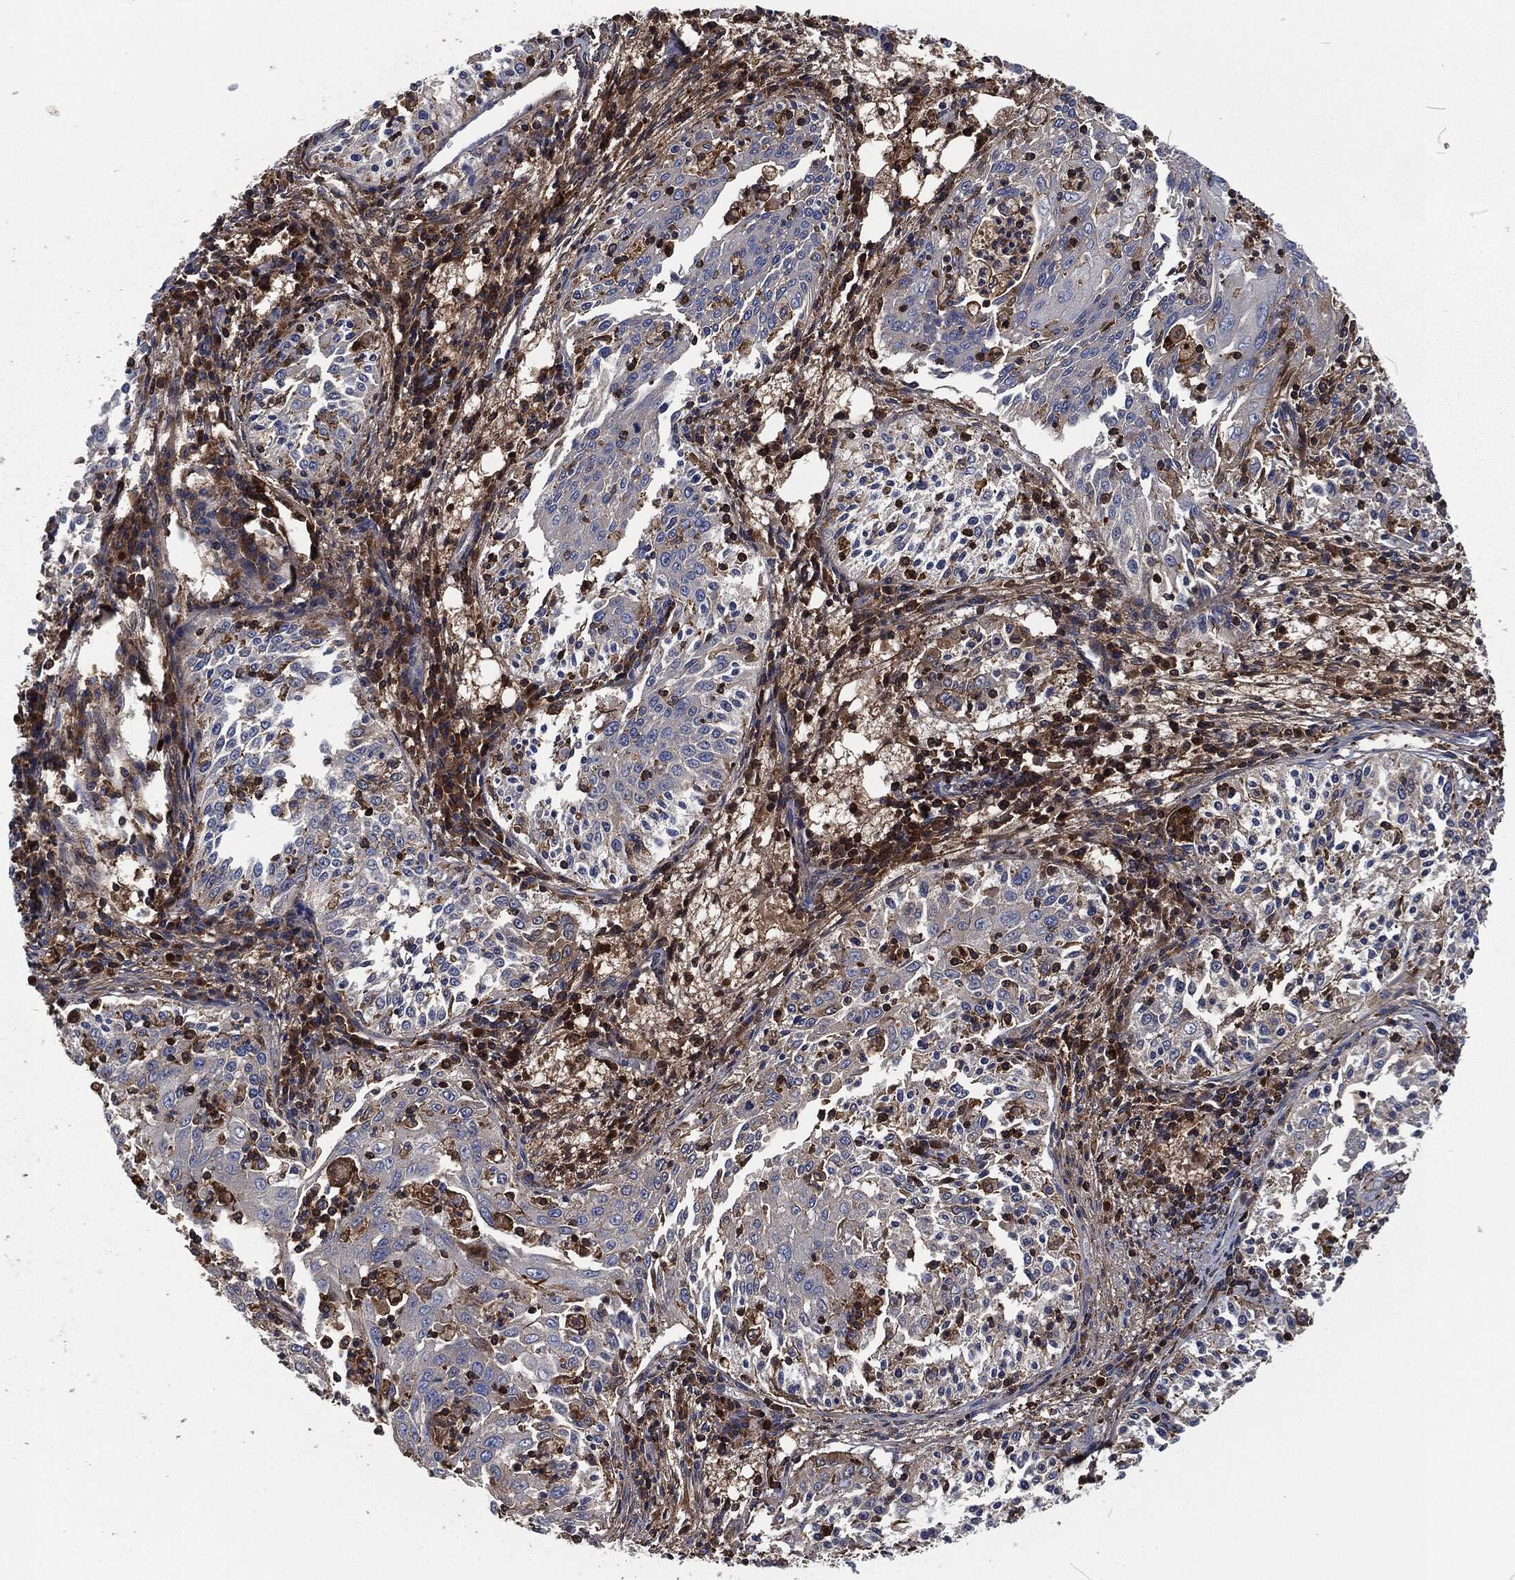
{"staining": {"intensity": "negative", "quantity": "none", "location": "none"}, "tissue": "cervical cancer", "cell_type": "Tumor cells", "image_type": "cancer", "snomed": [{"axis": "morphology", "description": "Squamous cell carcinoma, NOS"}, {"axis": "topography", "description": "Cervix"}], "caption": "The photomicrograph shows no significant staining in tumor cells of cervical squamous cell carcinoma. The staining is performed using DAB brown chromogen with nuclei counter-stained in using hematoxylin.", "gene": "LGALS9", "patient": {"sex": "female", "age": 41}}